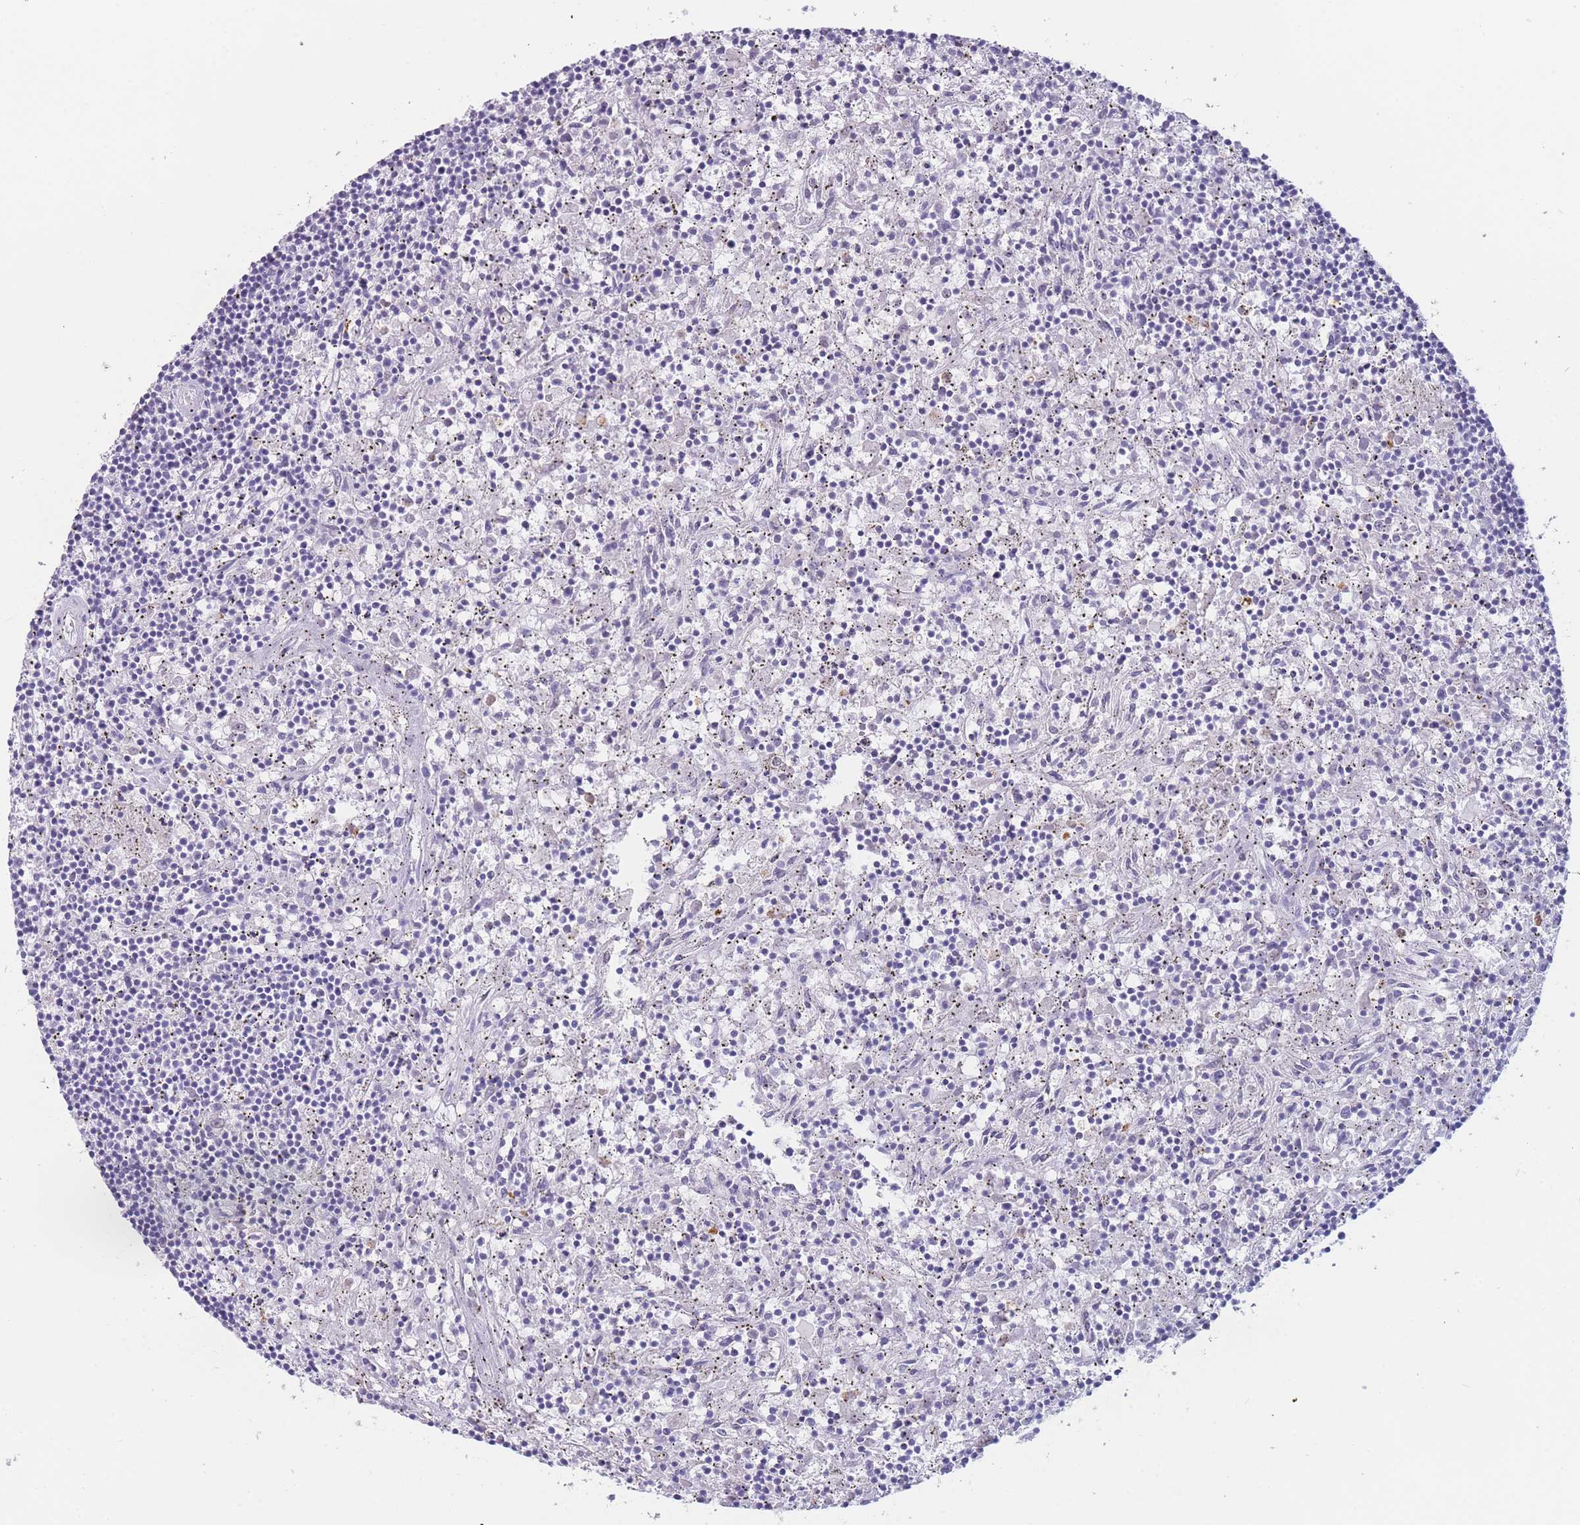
{"staining": {"intensity": "negative", "quantity": "none", "location": "none"}, "tissue": "lymphoma", "cell_type": "Tumor cells", "image_type": "cancer", "snomed": [{"axis": "morphology", "description": "Malignant lymphoma, non-Hodgkin's type, Low grade"}, {"axis": "topography", "description": "Spleen"}], "caption": "This photomicrograph is of lymphoma stained with immunohistochemistry to label a protein in brown with the nuclei are counter-stained blue. There is no expression in tumor cells.", "gene": "ZNF627", "patient": {"sex": "male", "age": 76}}